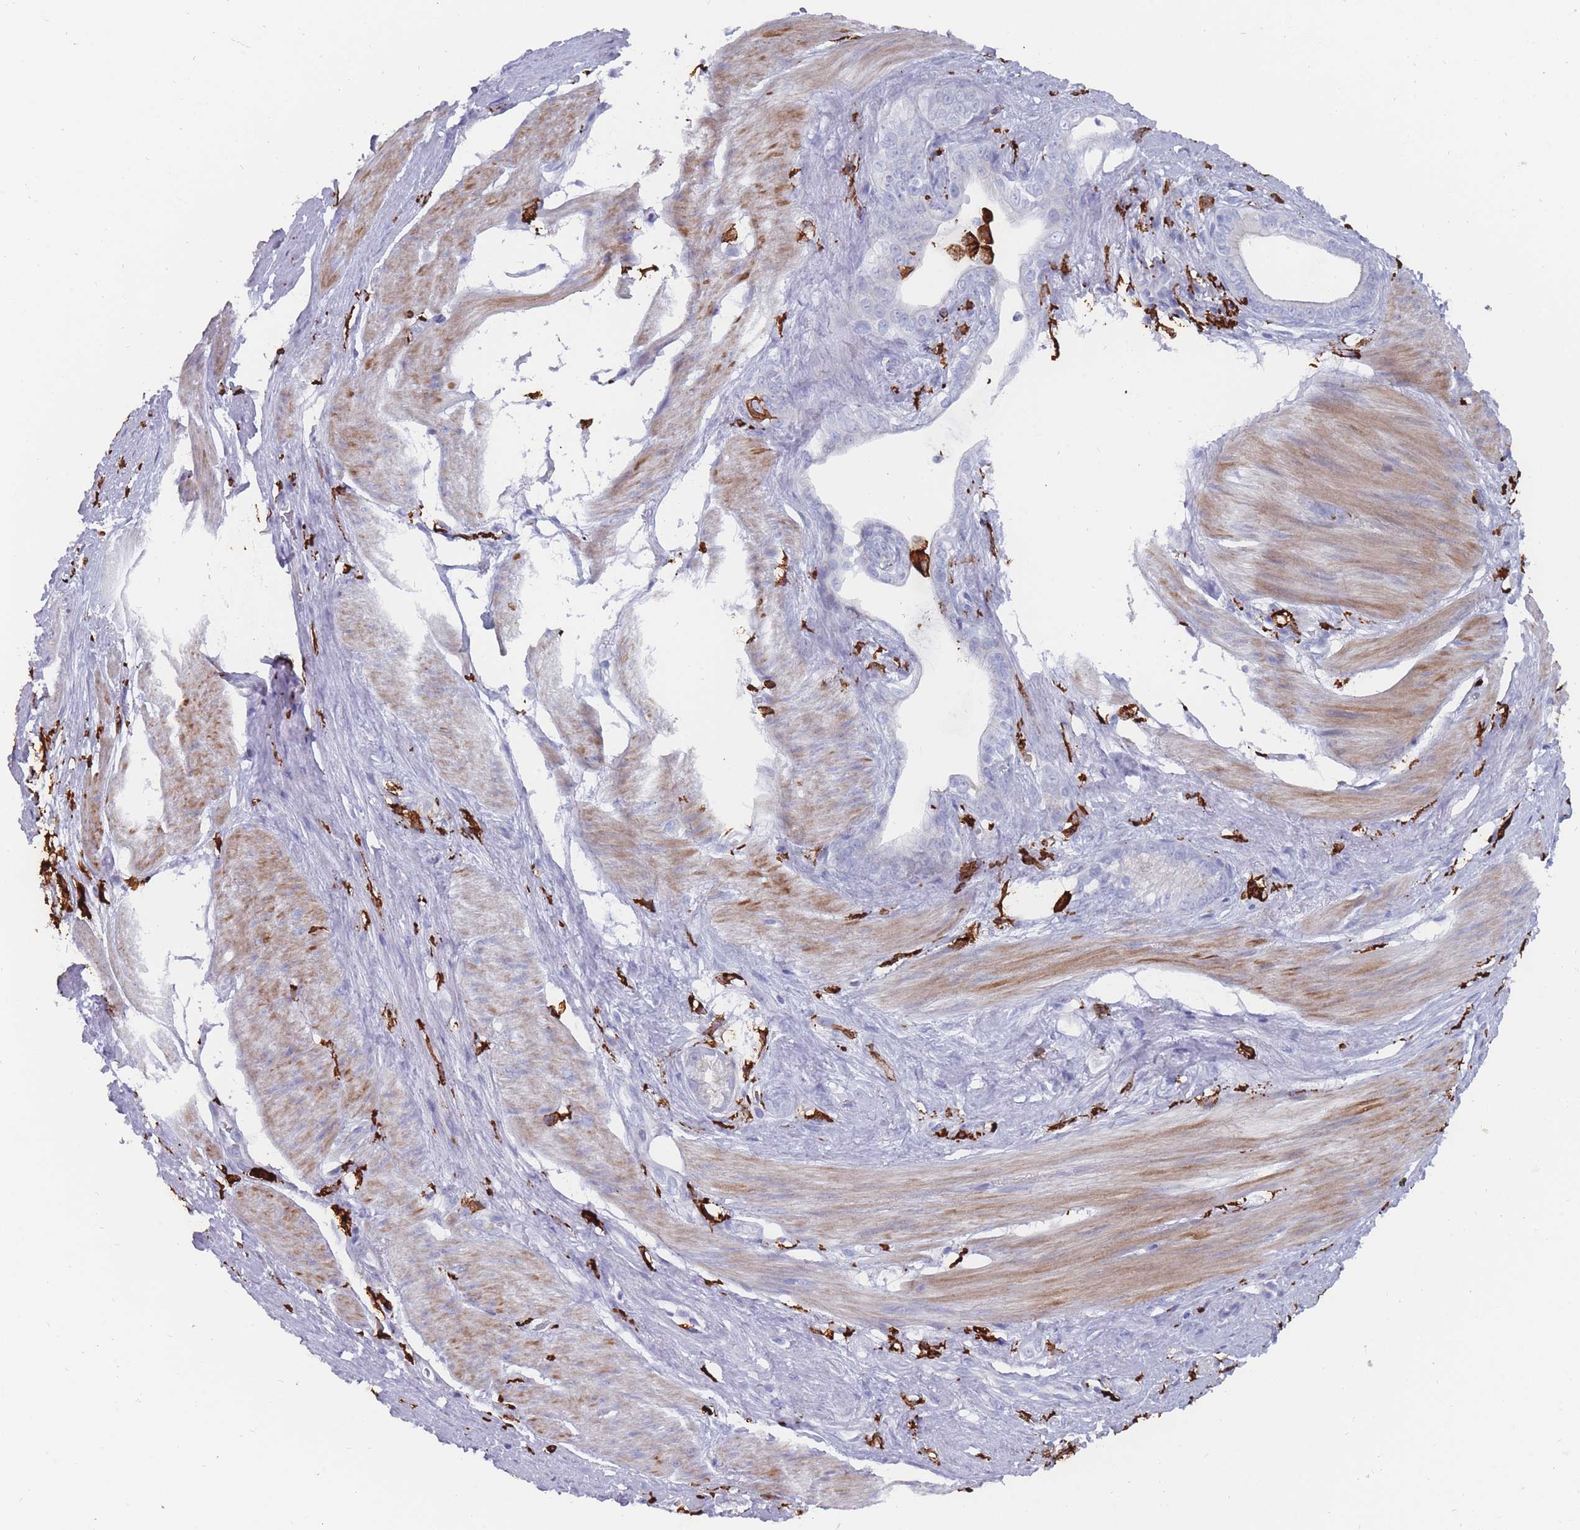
{"staining": {"intensity": "negative", "quantity": "none", "location": "none"}, "tissue": "stomach cancer", "cell_type": "Tumor cells", "image_type": "cancer", "snomed": [{"axis": "morphology", "description": "Adenocarcinoma, NOS"}, {"axis": "topography", "description": "Stomach"}], "caption": "IHC image of neoplastic tissue: stomach cancer stained with DAB displays no significant protein expression in tumor cells.", "gene": "AIF1", "patient": {"sex": "male", "age": 55}}